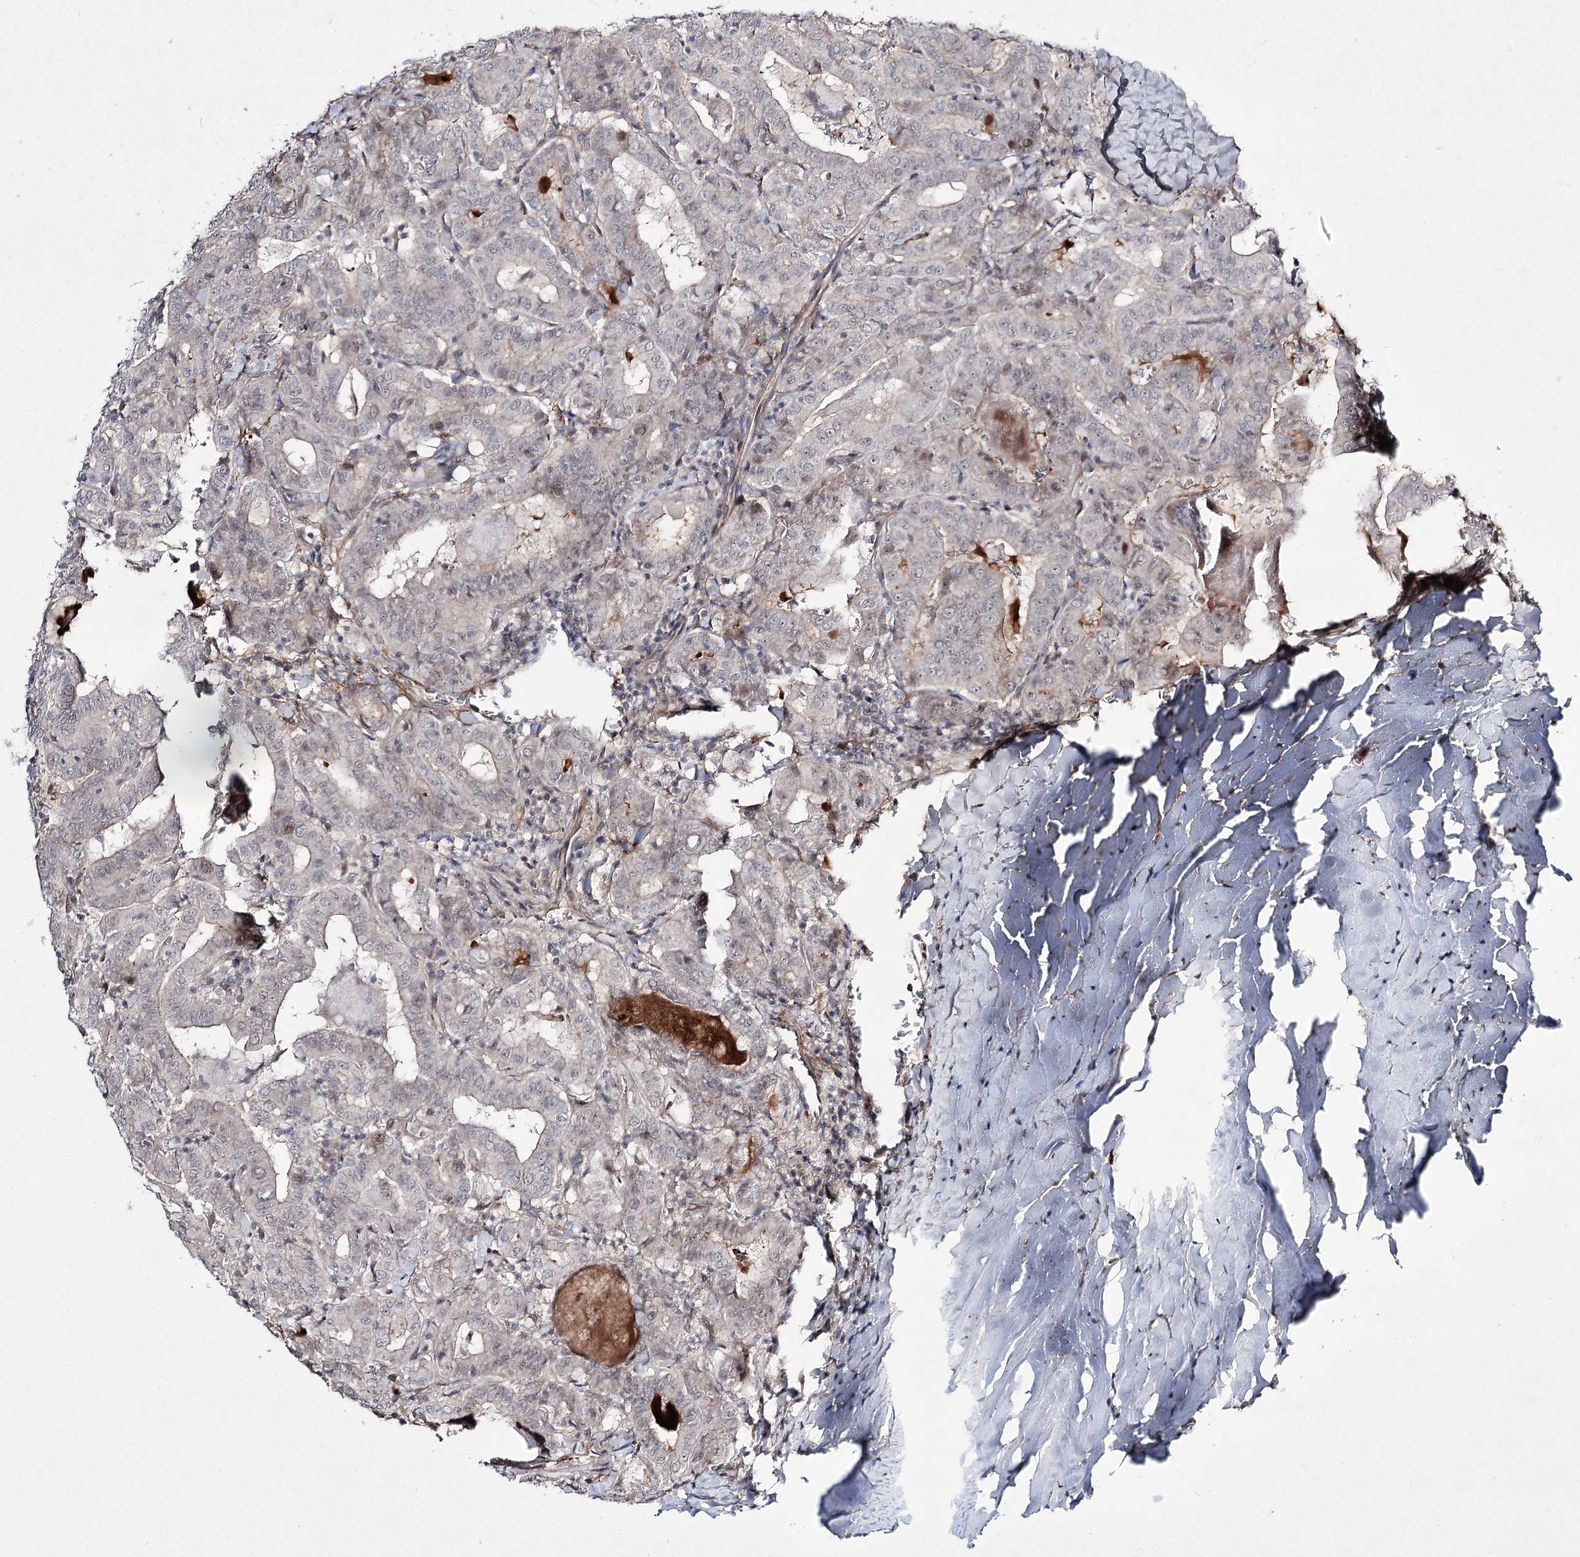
{"staining": {"intensity": "weak", "quantity": "<25%", "location": "nuclear"}, "tissue": "thyroid cancer", "cell_type": "Tumor cells", "image_type": "cancer", "snomed": [{"axis": "morphology", "description": "Papillary adenocarcinoma, NOS"}, {"axis": "topography", "description": "Thyroid gland"}], "caption": "The immunohistochemistry micrograph has no significant expression in tumor cells of thyroid cancer tissue.", "gene": "HOXC11", "patient": {"sex": "female", "age": 72}}